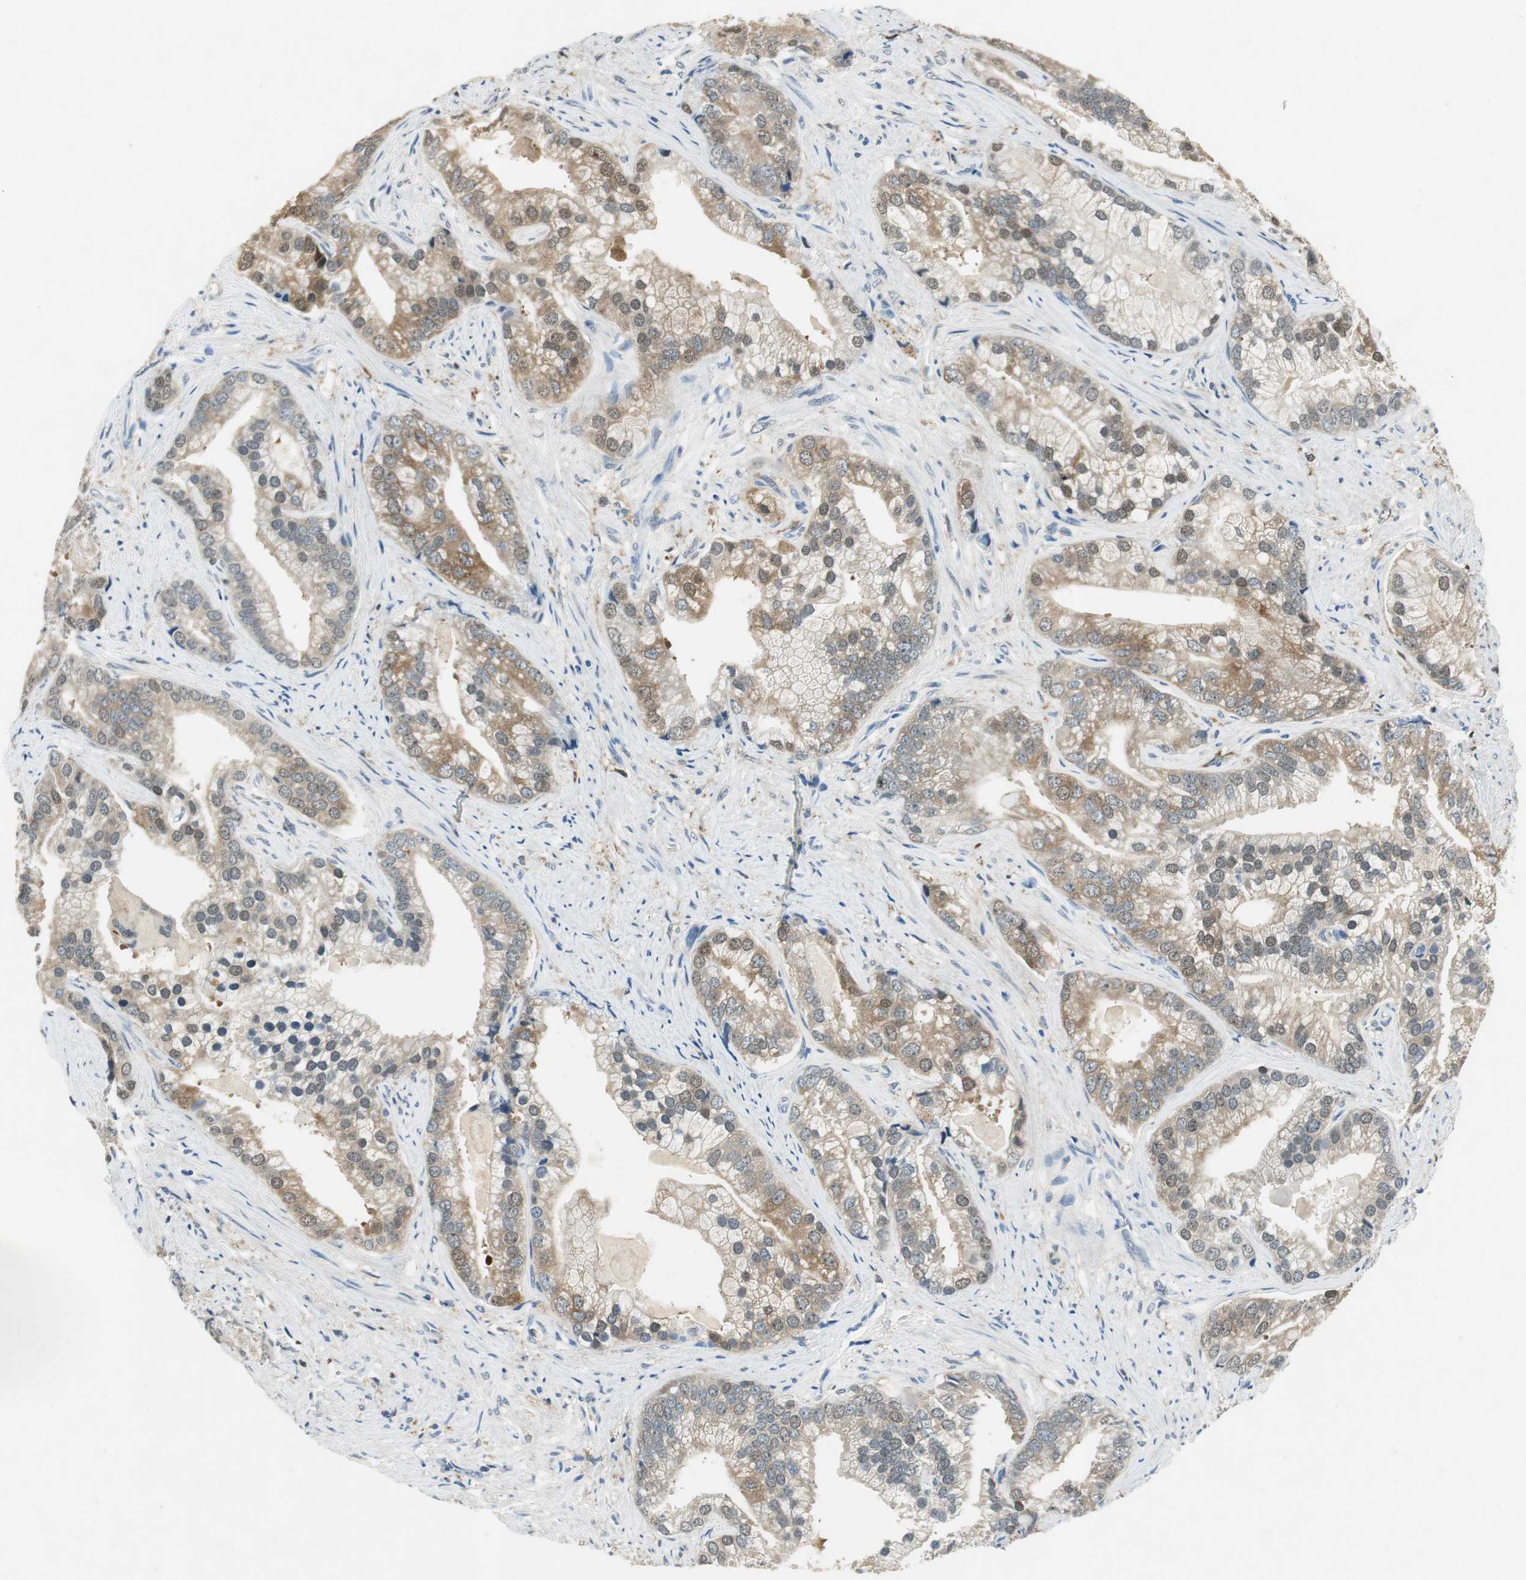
{"staining": {"intensity": "moderate", "quantity": "25%-75%", "location": "cytoplasmic/membranous"}, "tissue": "prostate cancer", "cell_type": "Tumor cells", "image_type": "cancer", "snomed": [{"axis": "morphology", "description": "Adenocarcinoma, Low grade"}, {"axis": "topography", "description": "Prostate"}], "caption": "High-power microscopy captured an immunohistochemistry photomicrograph of prostate low-grade adenocarcinoma, revealing moderate cytoplasmic/membranous positivity in approximately 25%-75% of tumor cells.", "gene": "ME1", "patient": {"sex": "male", "age": 71}}